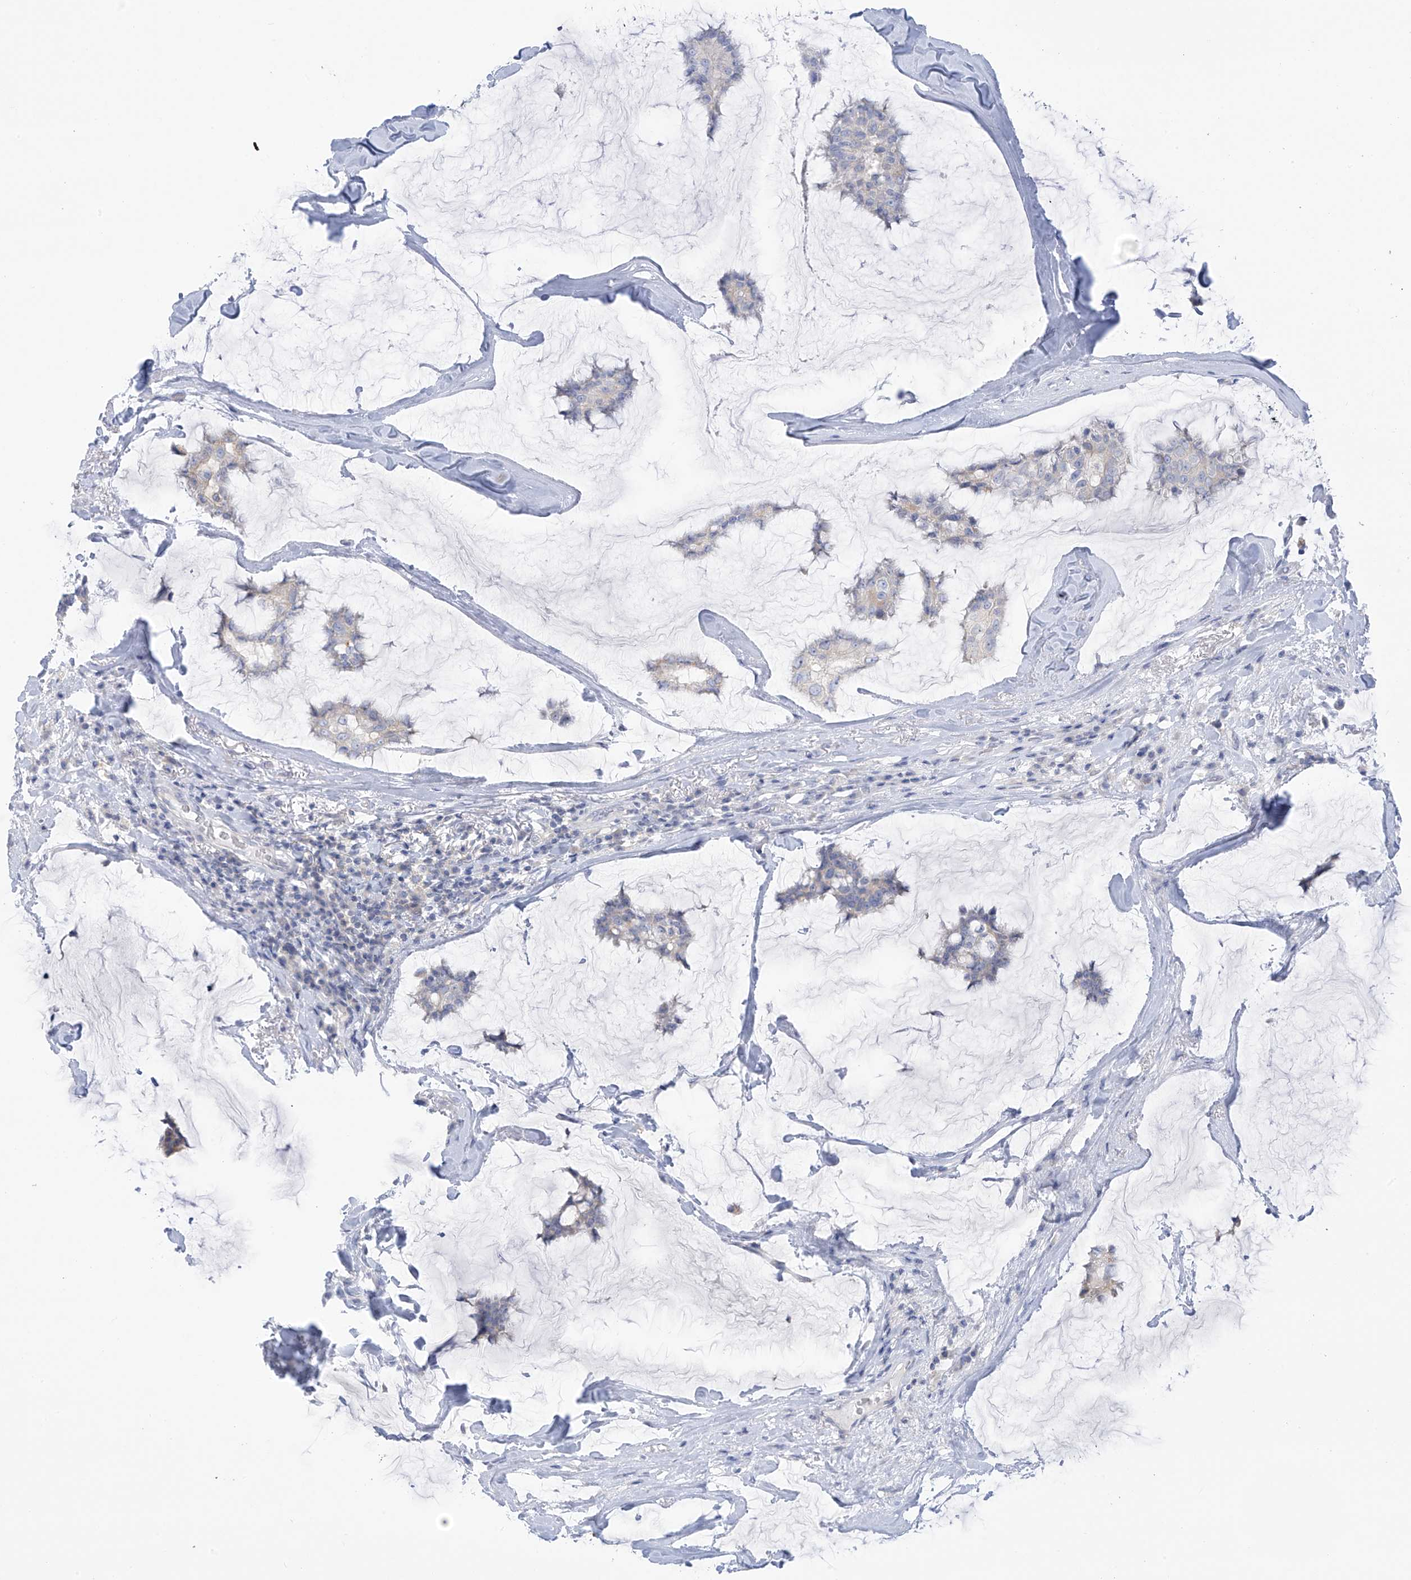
{"staining": {"intensity": "negative", "quantity": "none", "location": "none"}, "tissue": "breast cancer", "cell_type": "Tumor cells", "image_type": "cancer", "snomed": [{"axis": "morphology", "description": "Duct carcinoma"}, {"axis": "topography", "description": "Breast"}], "caption": "Tumor cells show no significant positivity in breast intraductal carcinoma.", "gene": "SLC6A12", "patient": {"sex": "female", "age": 93}}